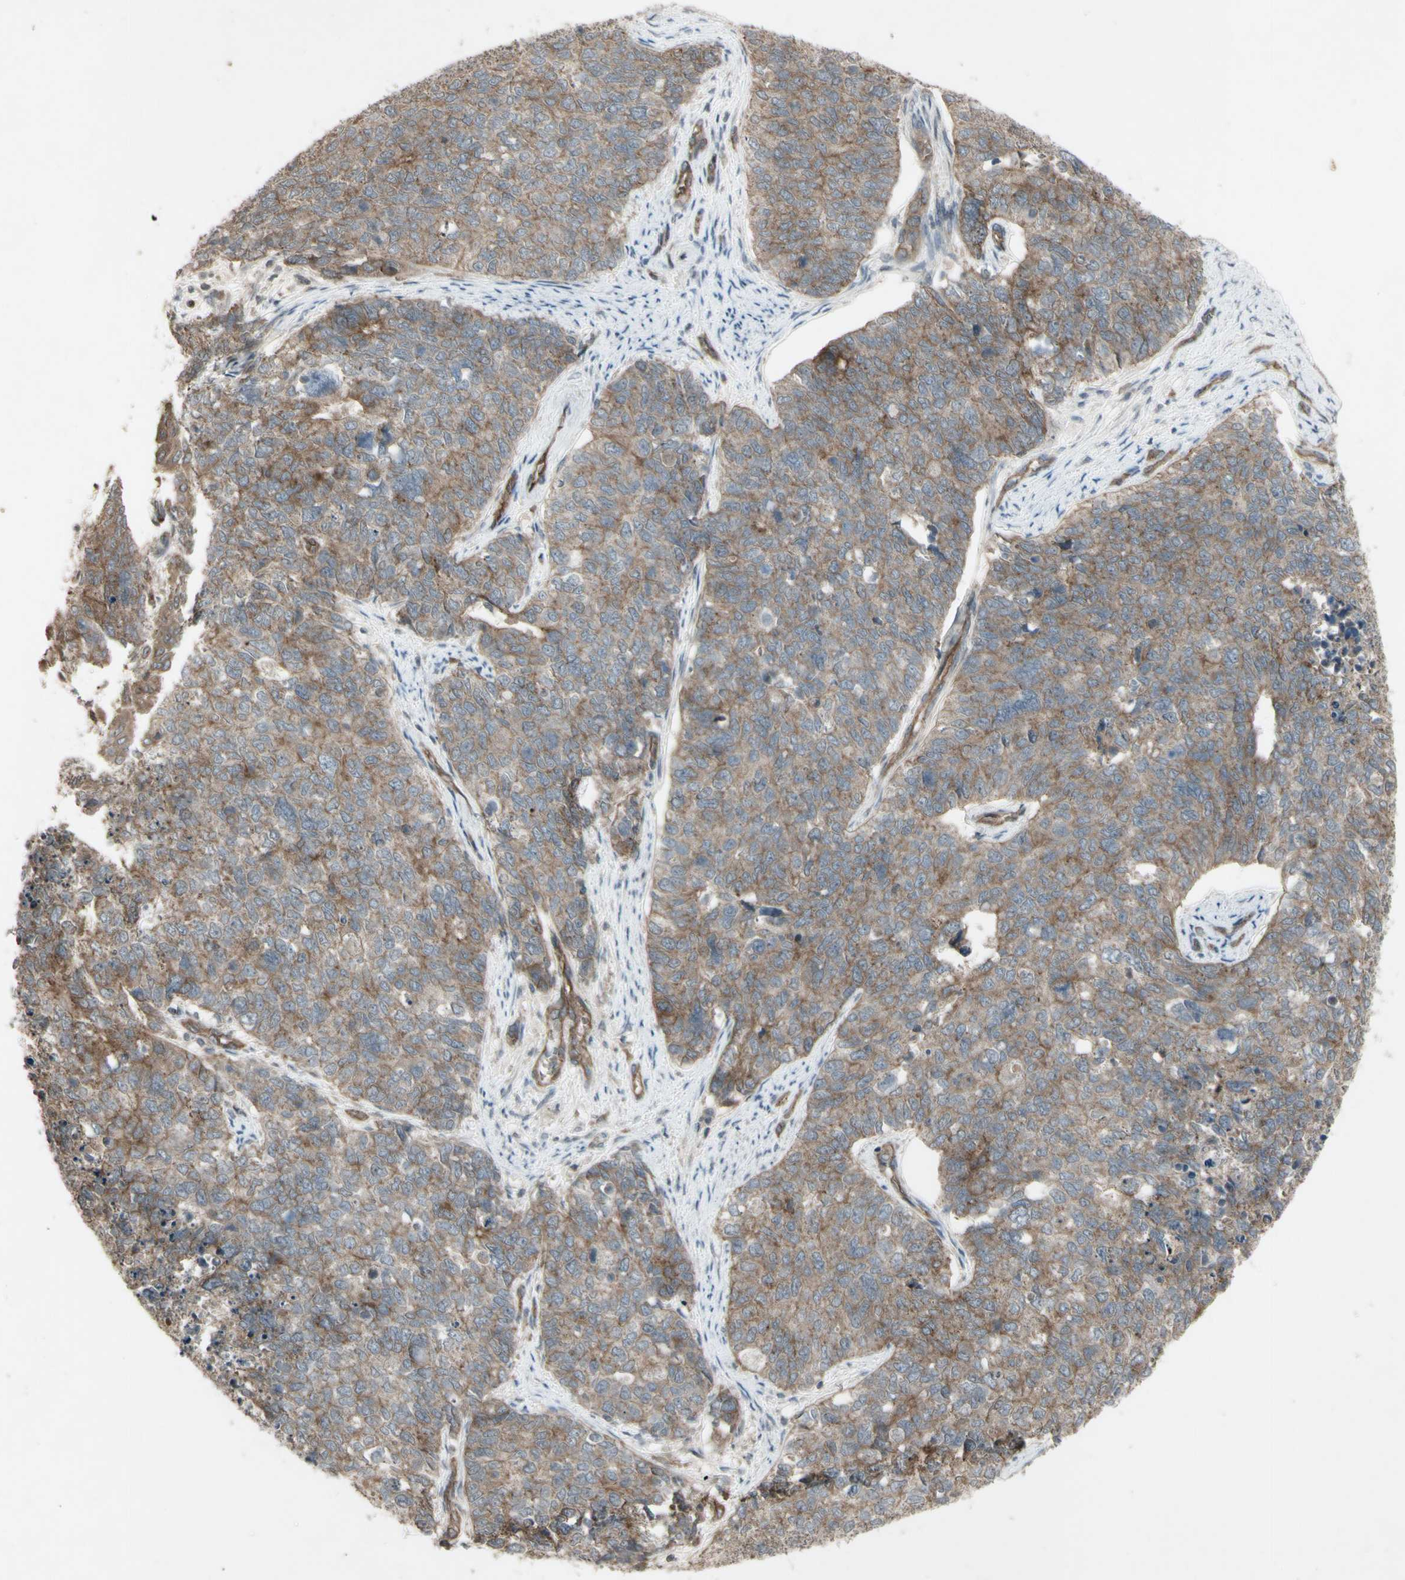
{"staining": {"intensity": "moderate", "quantity": "25%-75%", "location": "cytoplasmic/membranous"}, "tissue": "cervical cancer", "cell_type": "Tumor cells", "image_type": "cancer", "snomed": [{"axis": "morphology", "description": "Squamous cell carcinoma, NOS"}, {"axis": "topography", "description": "Cervix"}], "caption": "Immunohistochemistry of squamous cell carcinoma (cervical) displays medium levels of moderate cytoplasmic/membranous staining in approximately 25%-75% of tumor cells.", "gene": "JAG1", "patient": {"sex": "female", "age": 63}}